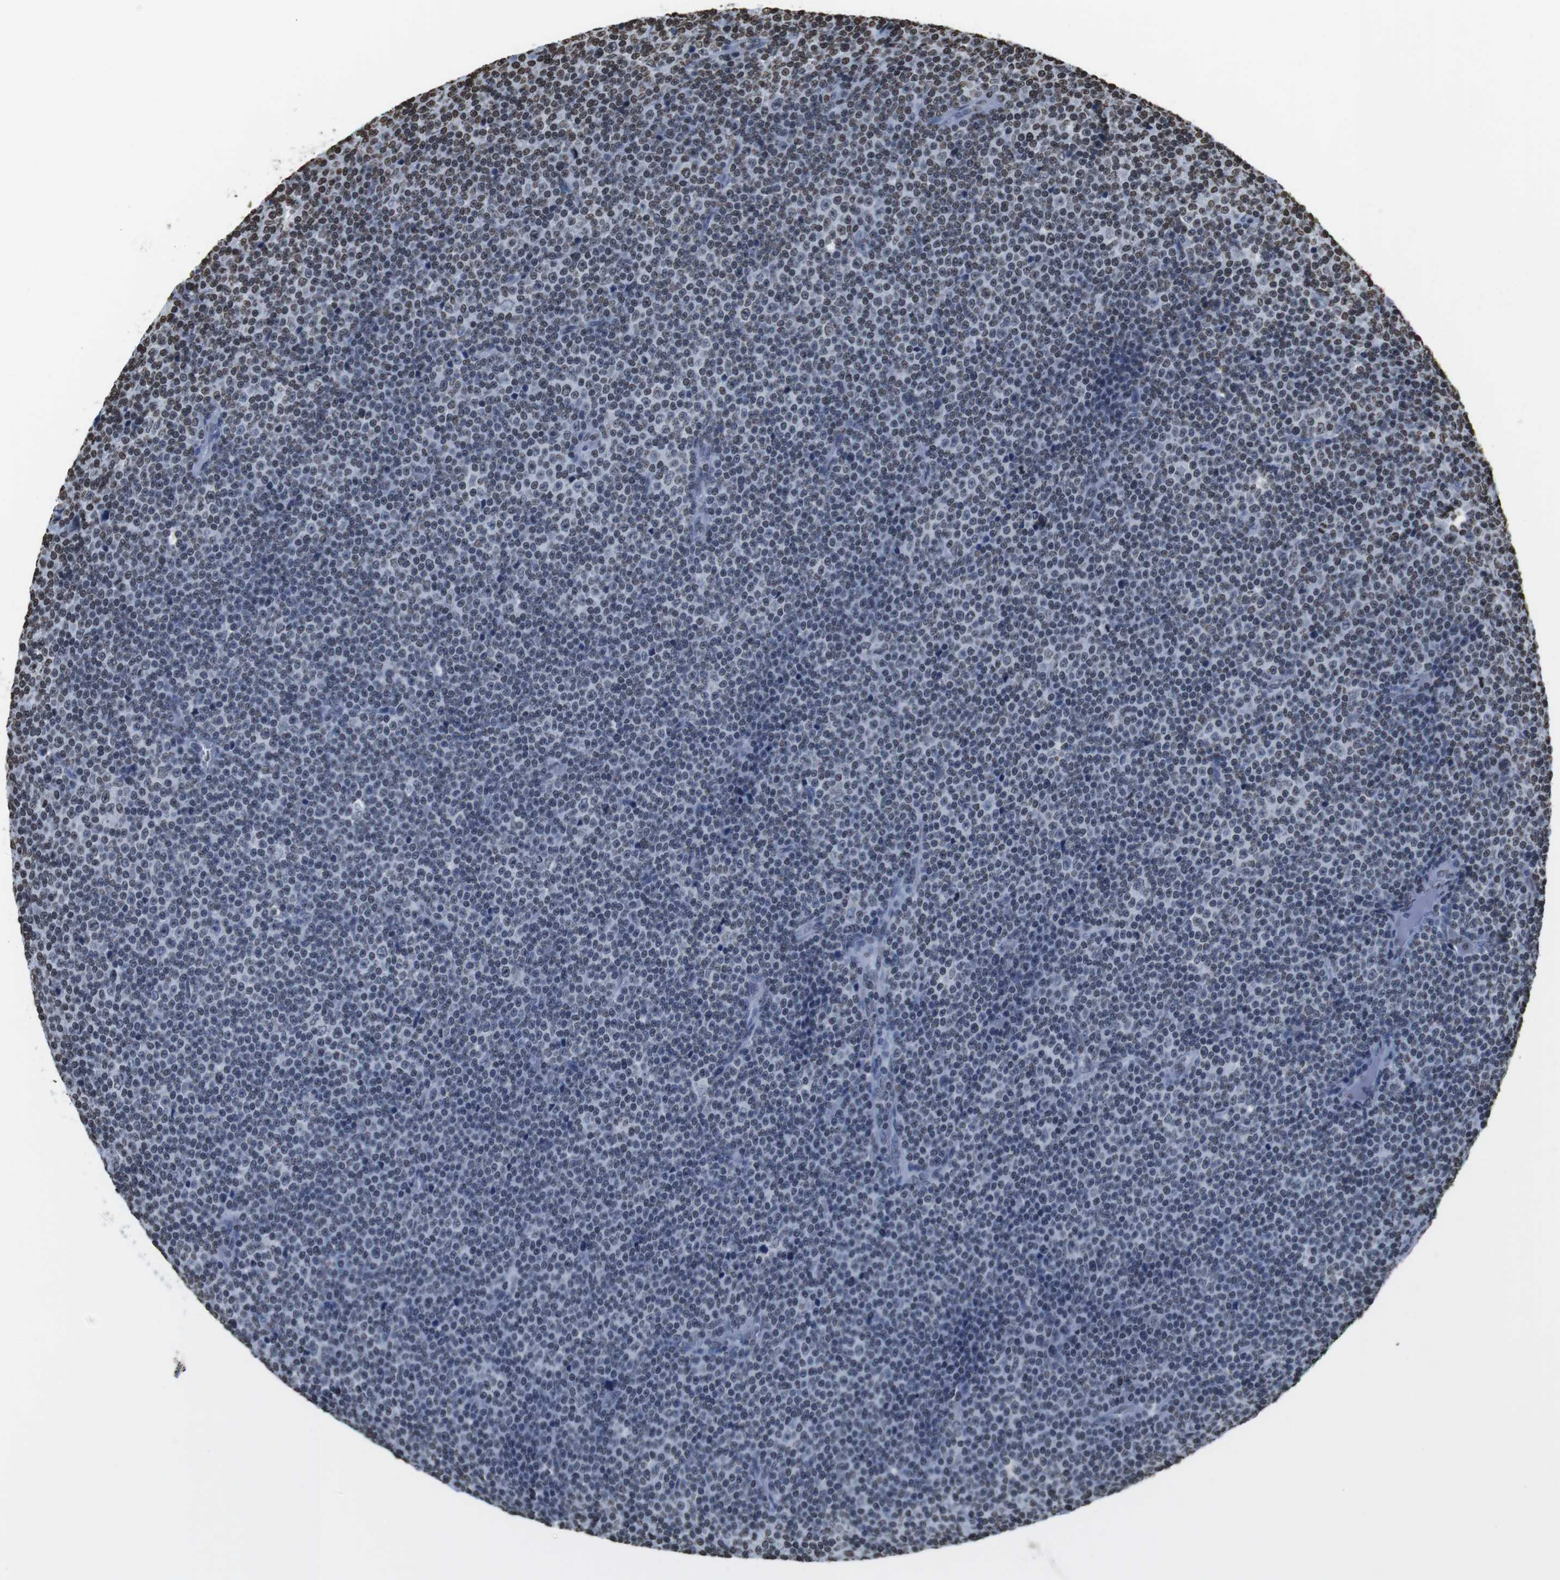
{"staining": {"intensity": "weak", "quantity": "25%-75%", "location": "nuclear"}, "tissue": "lymphoma", "cell_type": "Tumor cells", "image_type": "cancer", "snomed": [{"axis": "morphology", "description": "Malignant lymphoma, non-Hodgkin's type, Low grade"}, {"axis": "topography", "description": "Lymph node"}], "caption": "Brown immunohistochemical staining in low-grade malignant lymphoma, non-Hodgkin's type shows weak nuclear positivity in about 25%-75% of tumor cells.", "gene": "BSX", "patient": {"sex": "female", "age": 67}}